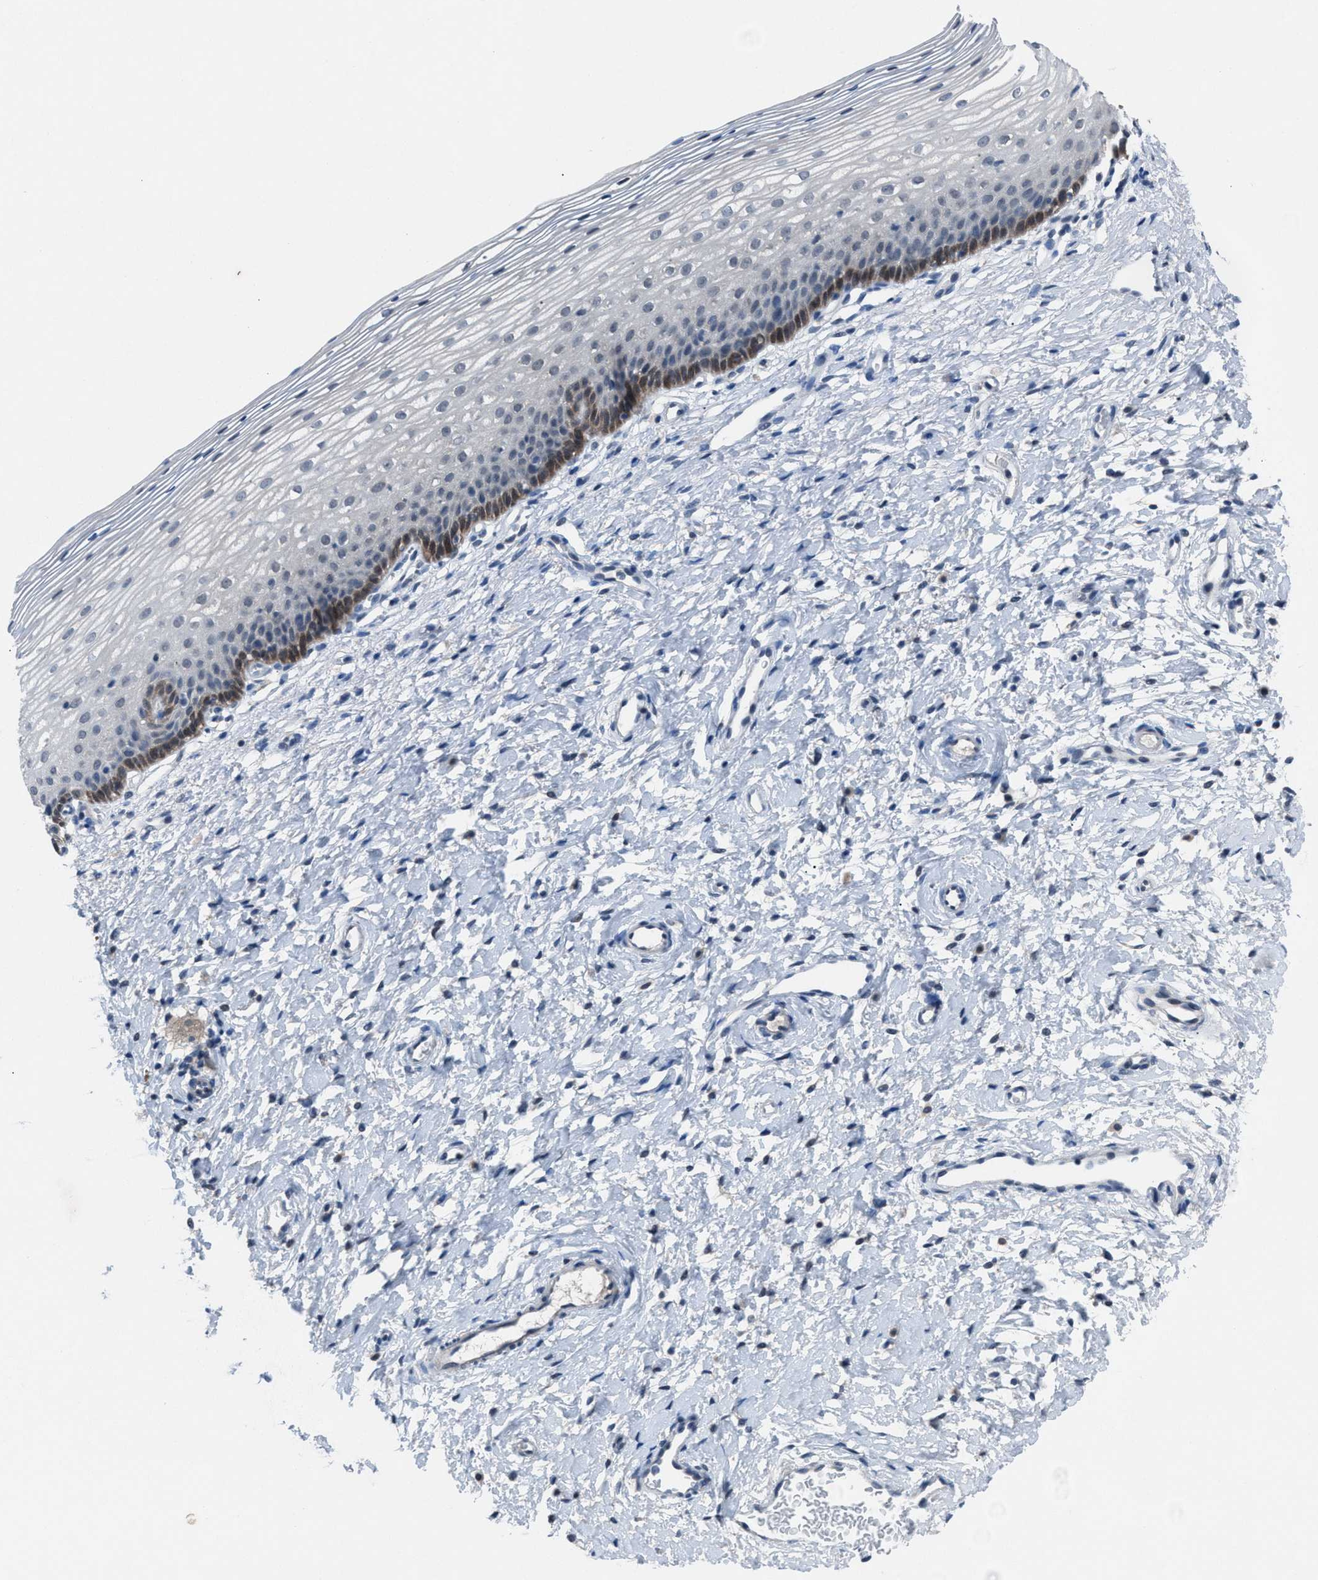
{"staining": {"intensity": "moderate", "quantity": ">75%", "location": "cytoplasmic/membranous"}, "tissue": "cervix", "cell_type": "Glandular cells", "image_type": "normal", "snomed": [{"axis": "morphology", "description": "Normal tissue, NOS"}, {"axis": "topography", "description": "Cervix"}], "caption": "IHC staining of benign cervix, which exhibits medium levels of moderate cytoplasmic/membranous staining in approximately >75% of glandular cells indicating moderate cytoplasmic/membranous protein expression. The staining was performed using DAB (brown) for protein detection and nuclei were counterstained in hematoxylin (blue).", "gene": "ANAPC11", "patient": {"sex": "female", "age": 72}}